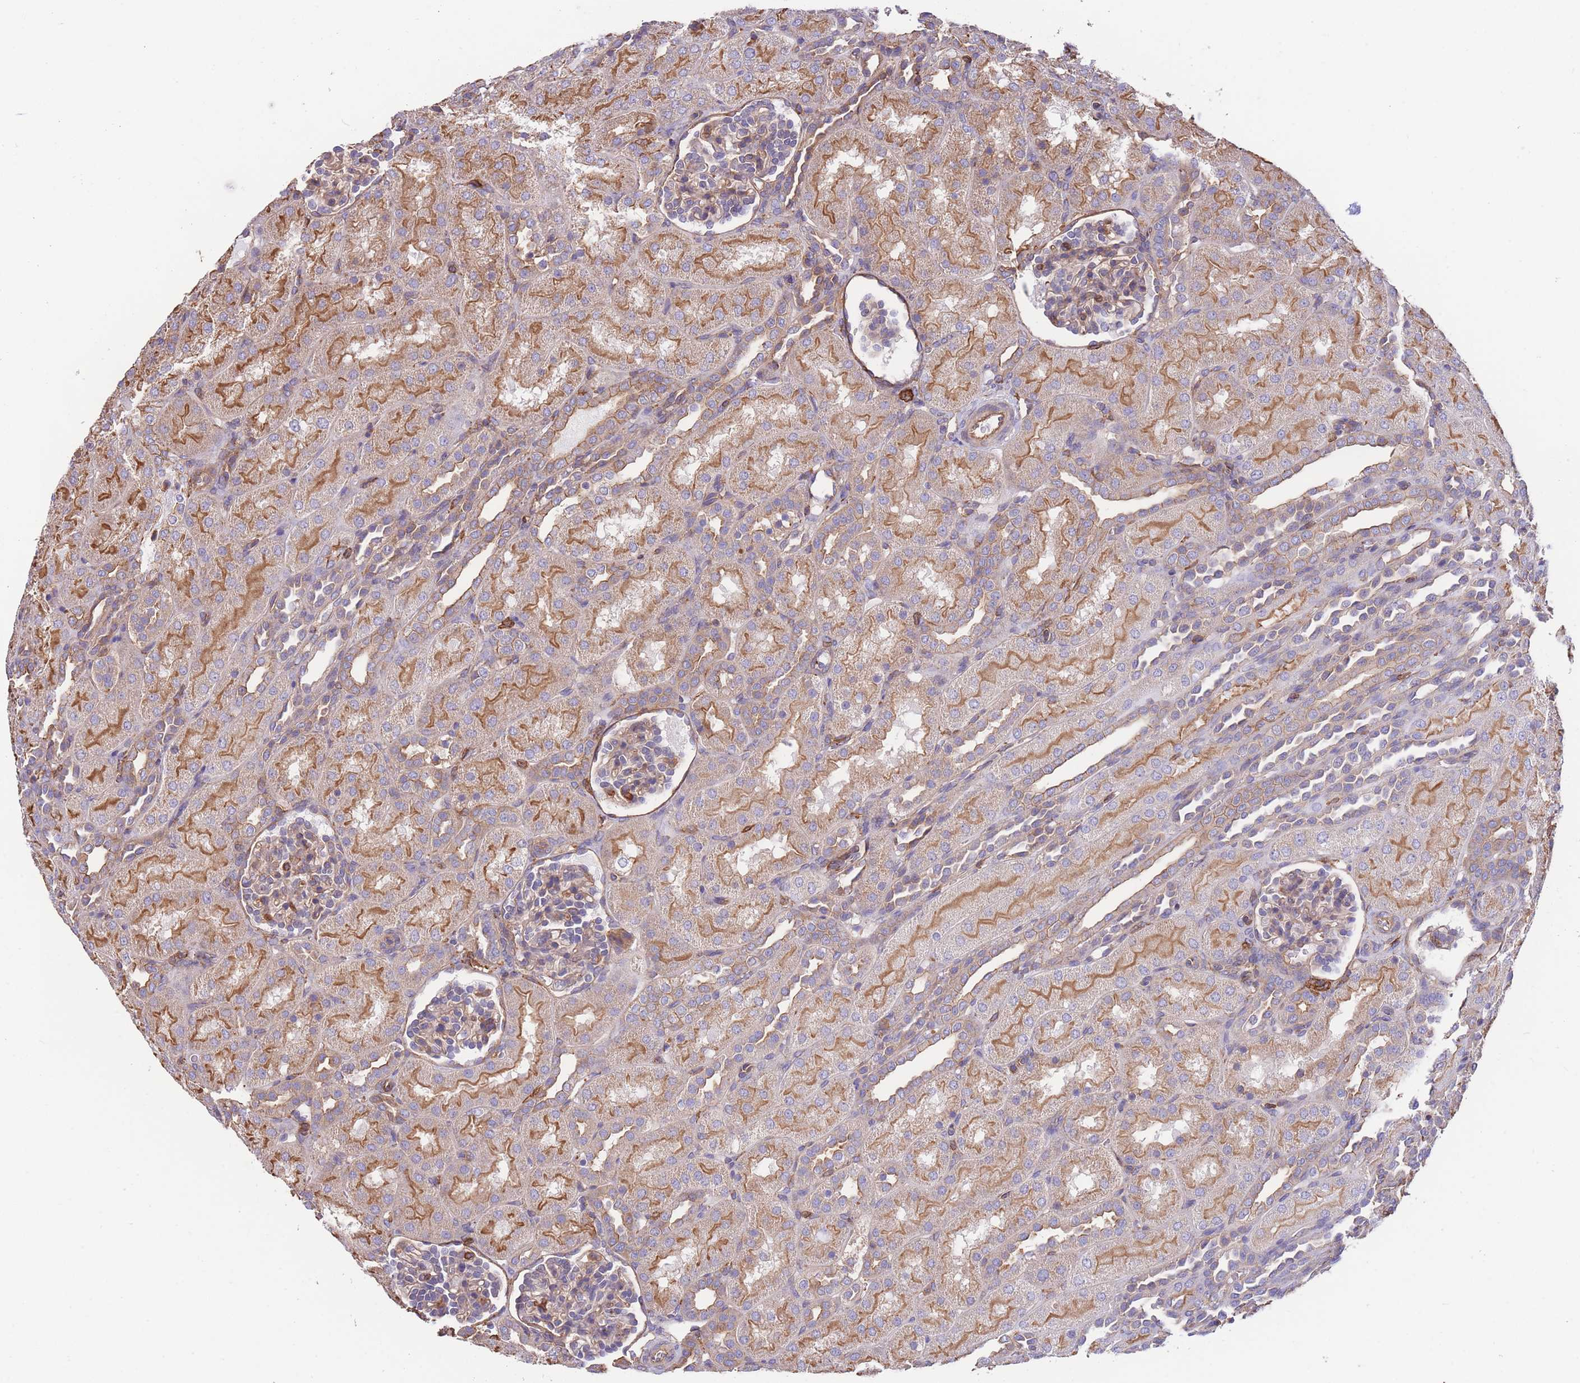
{"staining": {"intensity": "weak", "quantity": "25%-75%", "location": "cytoplasmic/membranous"}, "tissue": "kidney", "cell_type": "Cells in glomeruli", "image_type": "normal", "snomed": [{"axis": "morphology", "description": "Normal tissue, NOS"}, {"axis": "topography", "description": "Kidney"}], "caption": "Protein staining of normal kidney demonstrates weak cytoplasmic/membranous staining in about 25%-75% of cells in glomeruli.", "gene": "LRRN4CL", "patient": {"sex": "male", "age": 1}}